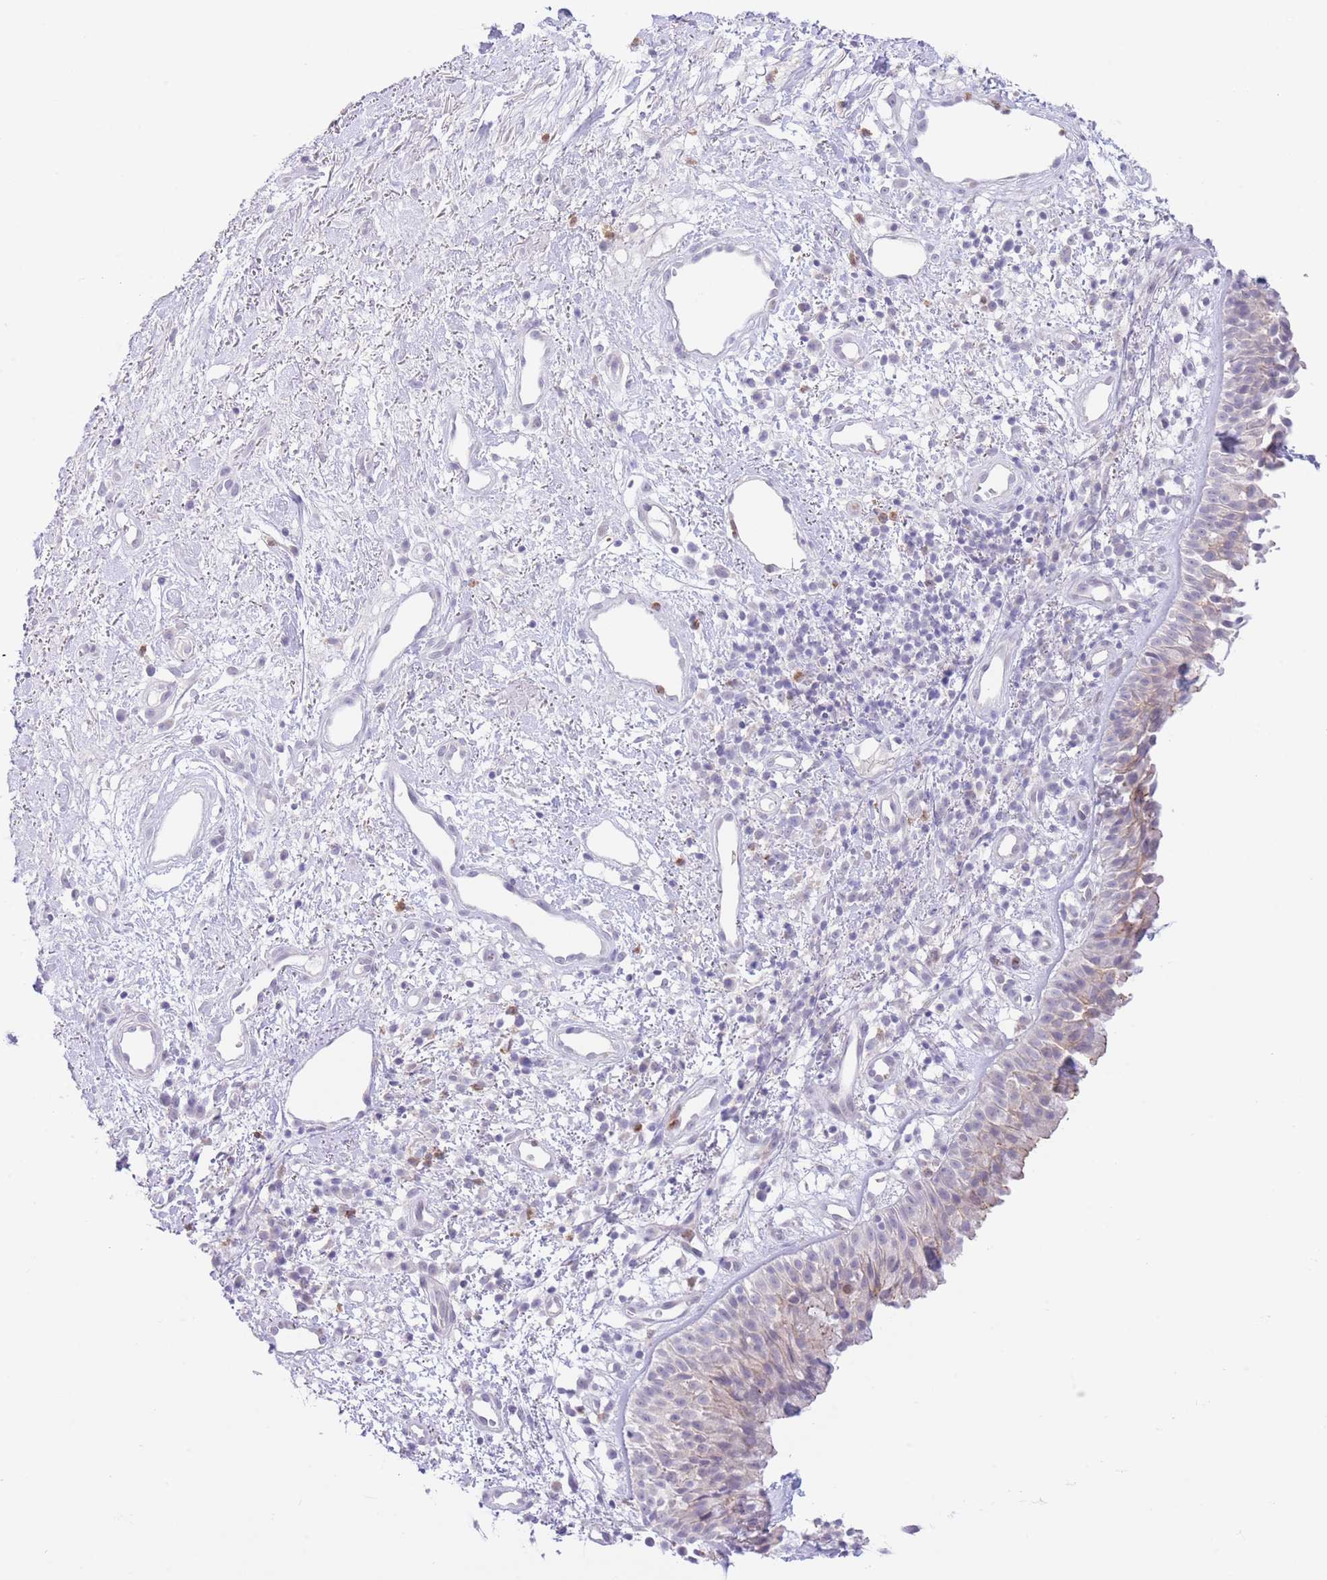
{"staining": {"intensity": "negative", "quantity": "none", "location": "none"}, "tissue": "nasopharynx", "cell_type": "Respiratory epithelial cells", "image_type": "normal", "snomed": [{"axis": "morphology", "description": "Normal tissue, NOS"}, {"axis": "topography", "description": "Cartilage tissue"}, {"axis": "topography", "description": "Nasopharynx"}, {"axis": "topography", "description": "Thyroid gland"}], "caption": "DAB immunohistochemical staining of benign human nasopharynx exhibits no significant expression in respiratory epithelial cells.", "gene": "LCLAT1", "patient": {"sex": "male", "age": 63}}